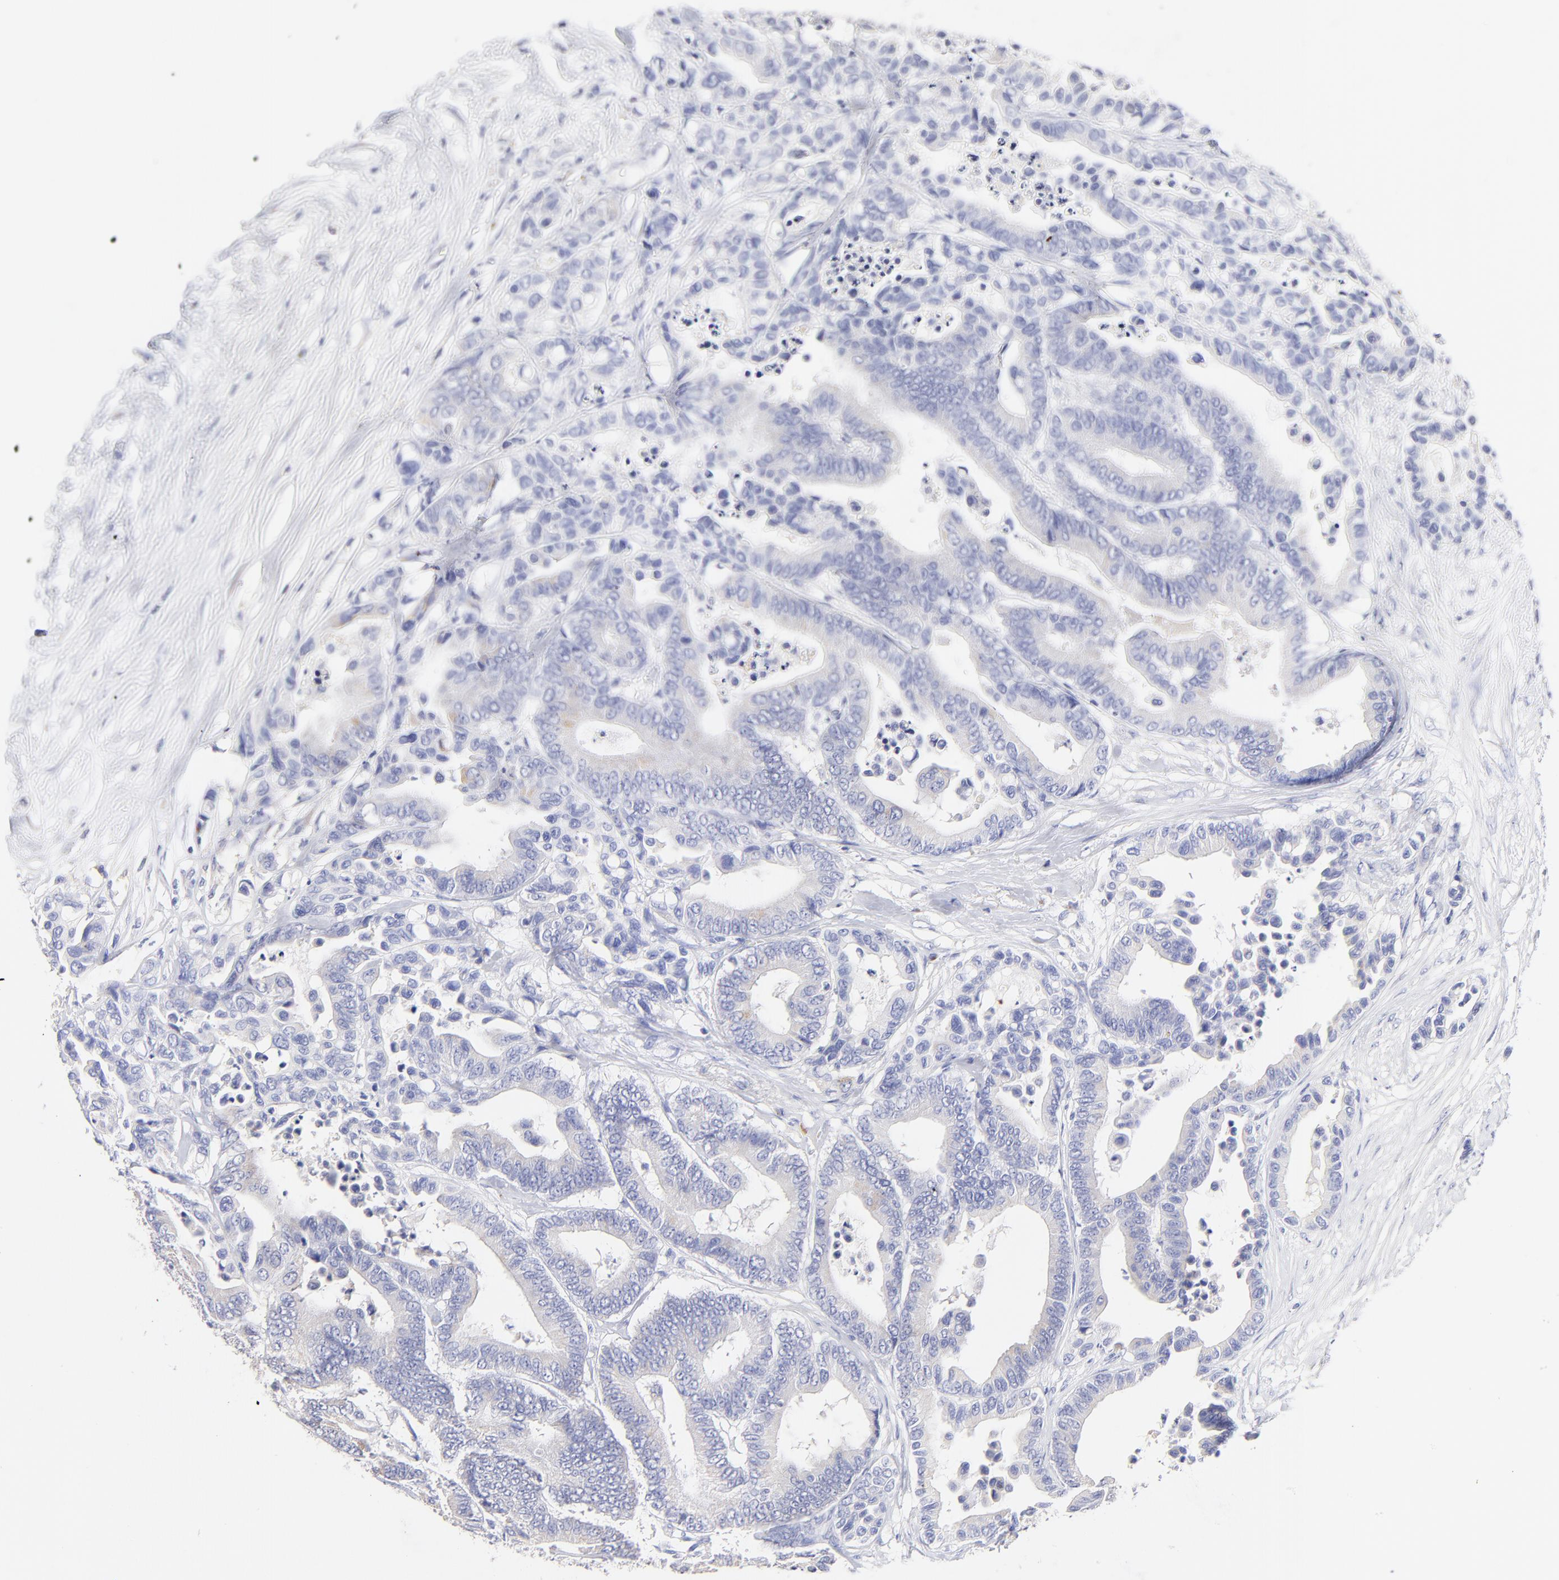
{"staining": {"intensity": "negative", "quantity": "none", "location": "none"}, "tissue": "colorectal cancer", "cell_type": "Tumor cells", "image_type": "cancer", "snomed": [{"axis": "morphology", "description": "Adenocarcinoma, NOS"}, {"axis": "topography", "description": "Colon"}], "caption": "Immunohistochemical staining of human colorectal cancer reveals no significant positivity in tumor cells.", "gene": "ASB9", "patient": {"sex": "male", "age": 82}}